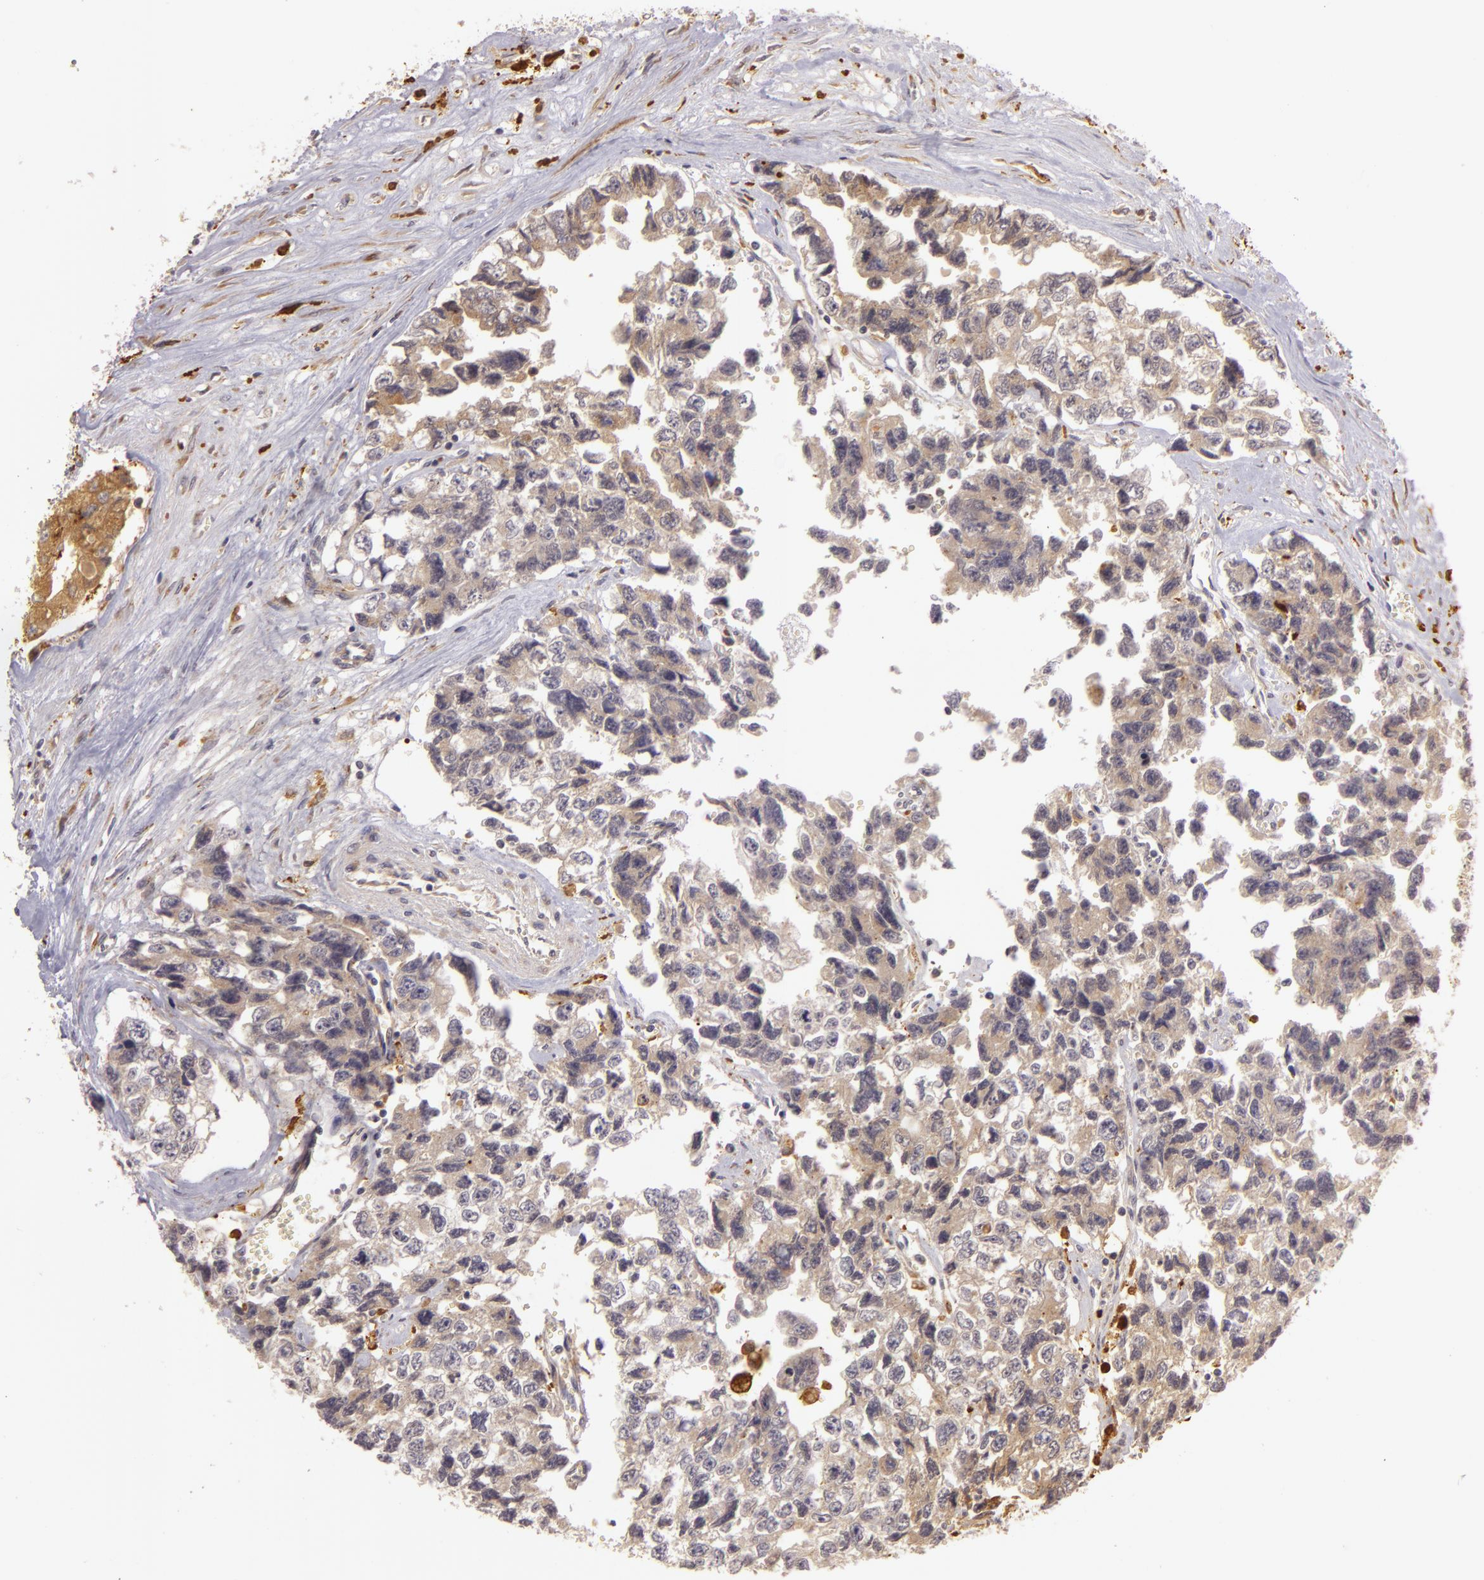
{"staining": {"intensity": "negative", "quantity": "none", "location": "none"}, "tissue": "testis cancer", "cell_type": "Tumor cells", "image_type": "cancer", "snomed": [{"axis": "morphology", "description": "Carcinoma, Embryonal, NOS"}, {"axis": "topography", "description": "Testis"}], "caption": "IHC histopathology image of neoplastic tissue: testis cancer stained with DAB (3,3'-diaminobenzidine) demonstrates no significant protein staining in tumor cells.", "gene": "PPP1R3F", "patient": {"sex": "male", "age": 31}}